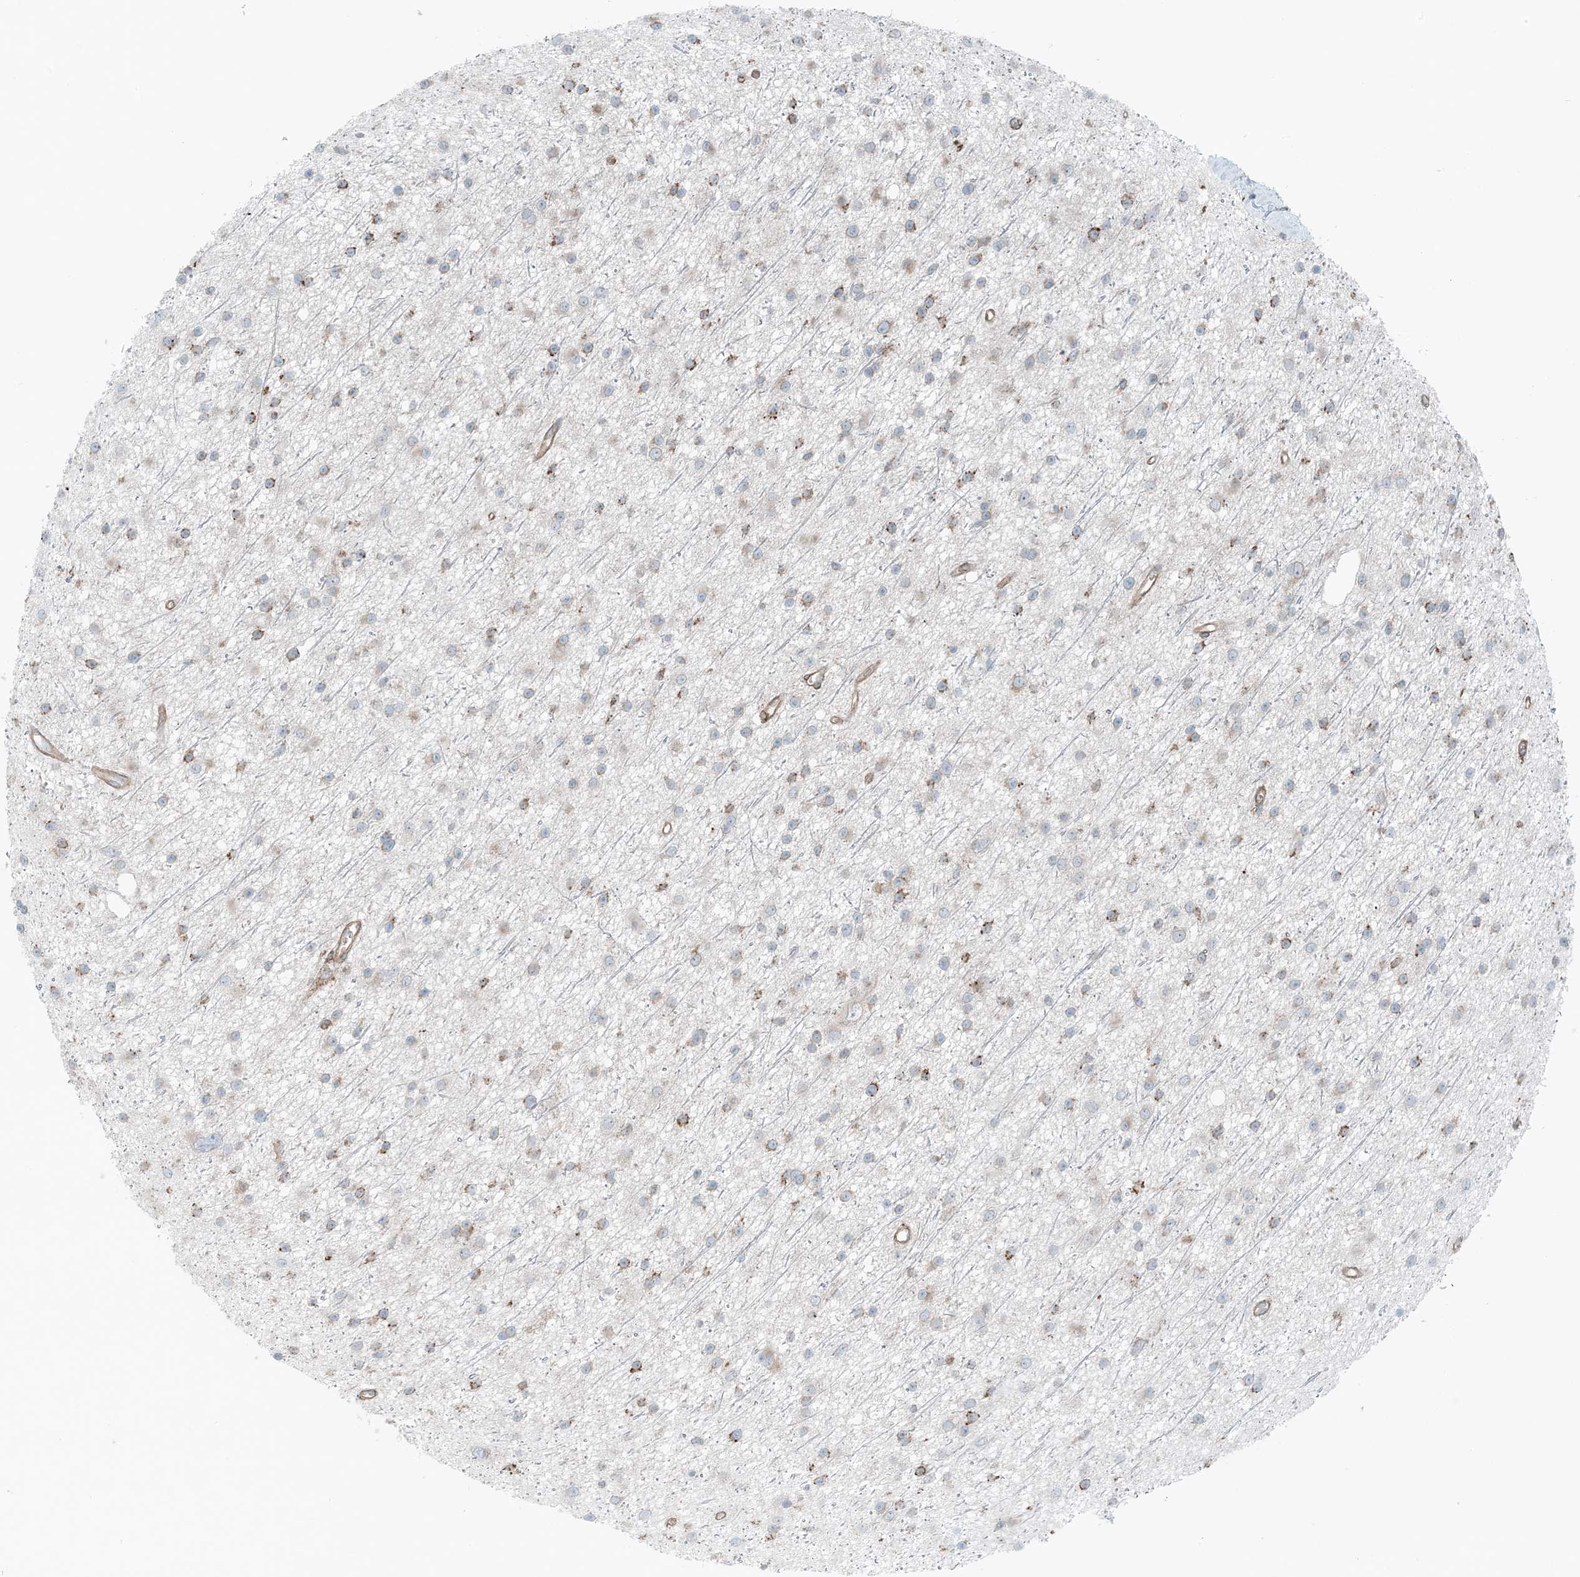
{"staining": {"intensity": "weak", "quantity": "<25%", "location": "cytoplasmic/membranous"}, "tissue": "glioma", "cell_type": "Tumor cells", "image_type": "cancer", "snomed": [{"axis": "morphology", "description": "Glioma, malignant, Low grade"}, {"axis": "topography", "description": "Cerebral cortex"}], "caption": "Histopathology image shows no significant protein staining in tumor cells of malignant low-grade glioma.", "gene": "CERKL", "patient": {"sex": "female", "age": 39}}